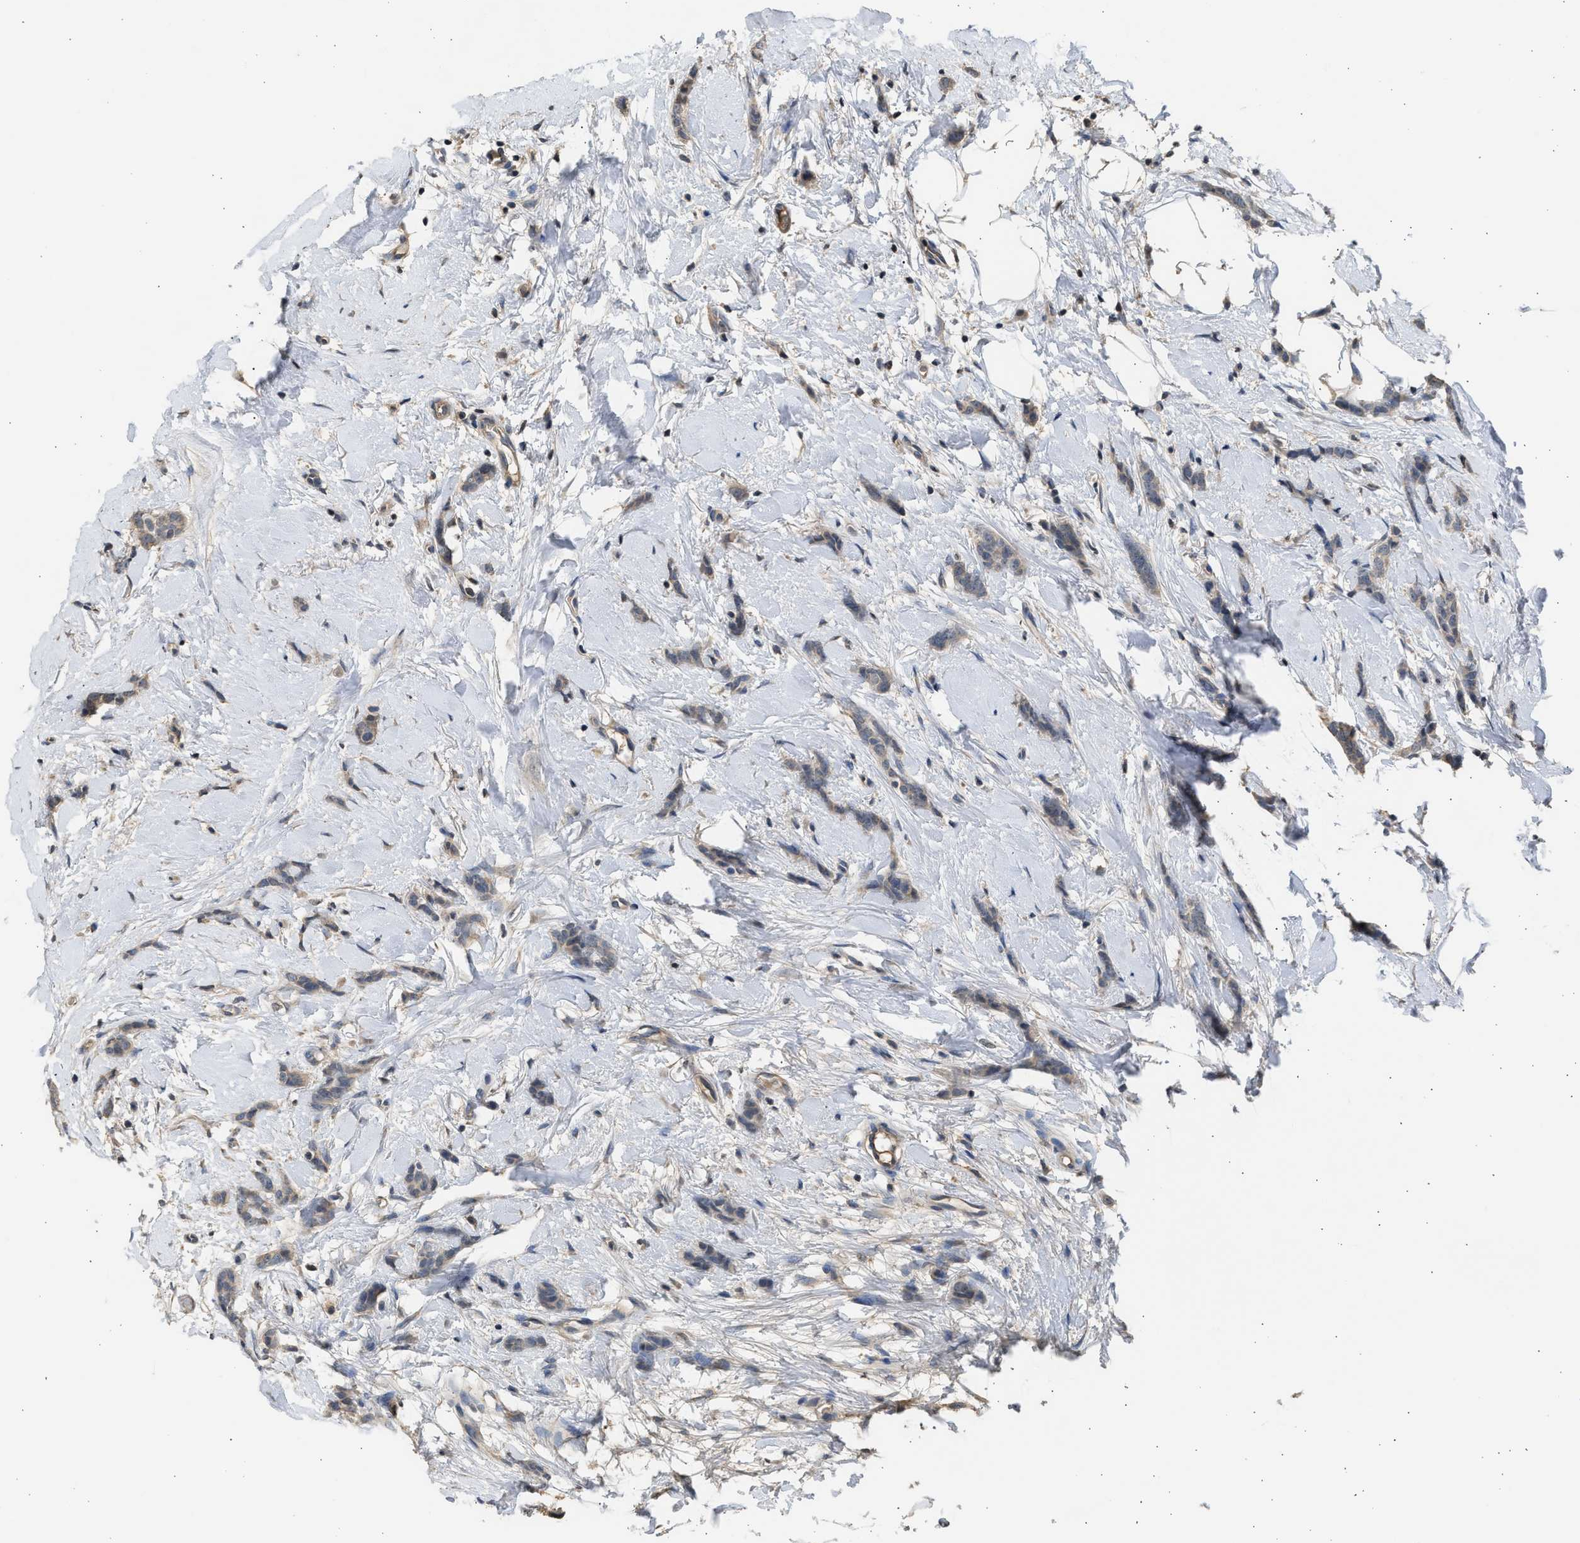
{"staining": {"intensity": "moderate", "quantity": "<25%", "location": "cytoplasmic/membranous"}, "tissue": "breast cancer", "cell_type": "Tumor cells", "image_type": "cancer", "snomed": [{"axis": "morphology", "description": "Lobular carcinoma"}, {"axis": "topography", "description": "Skin"}, {"axis": "topography", "description": "Breast"}], "caption": "Immunohistochemical staining of human breast cancer shows low levels of moderate cytoplasmic/membranous protein staining in about <25% of tumor cells. Nuclei are stained in blue.", "gene": "SULT2A1", "patient": {"sex": "female", "age": 46}}